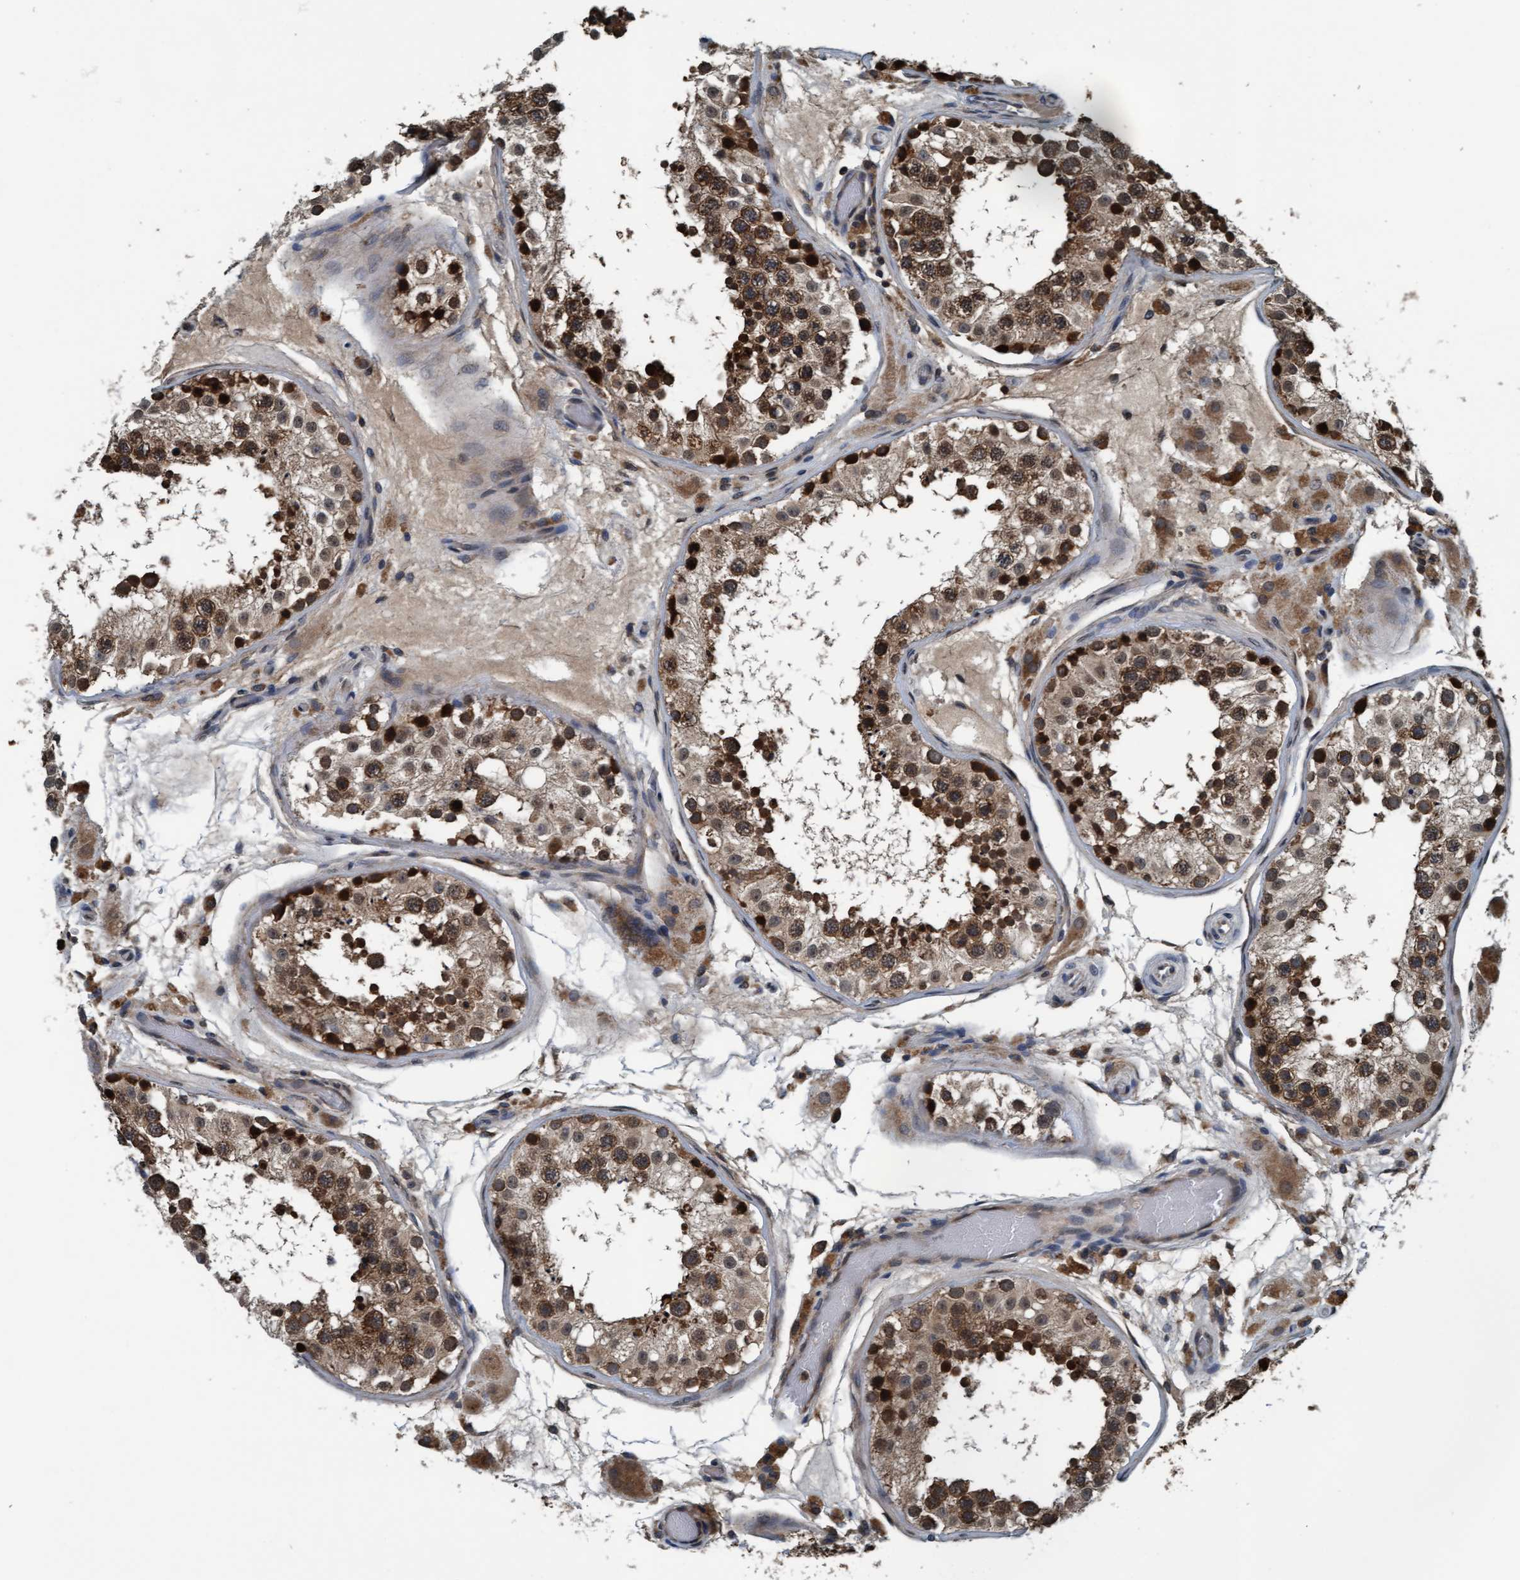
{"staining": {"intensity": "moderate", "quantity": ">75%", "location": "cytoplasmic/membranous,nuclear"}, "tissue": "testis", "cell_type": "Cells in seminiferous ducts", "image_type": "normal", "snomed": [{"axis": "morphology", "description": "Normal tissue, NOS"}, {"axis": "topography", "description": "Testis"}, {"axis": "topography", "description": "Epididymis"}], "caption": "High-power microscopy captured an immunohistochemistry (IHC) histopathology image of normal testis, revealing moderate cytoplasmic/membranous,nuclear positivity in about >75% of cells in seminiferous ducts.", "gene": "WASF1", "patient": {"sex": "male", "age": 26}}